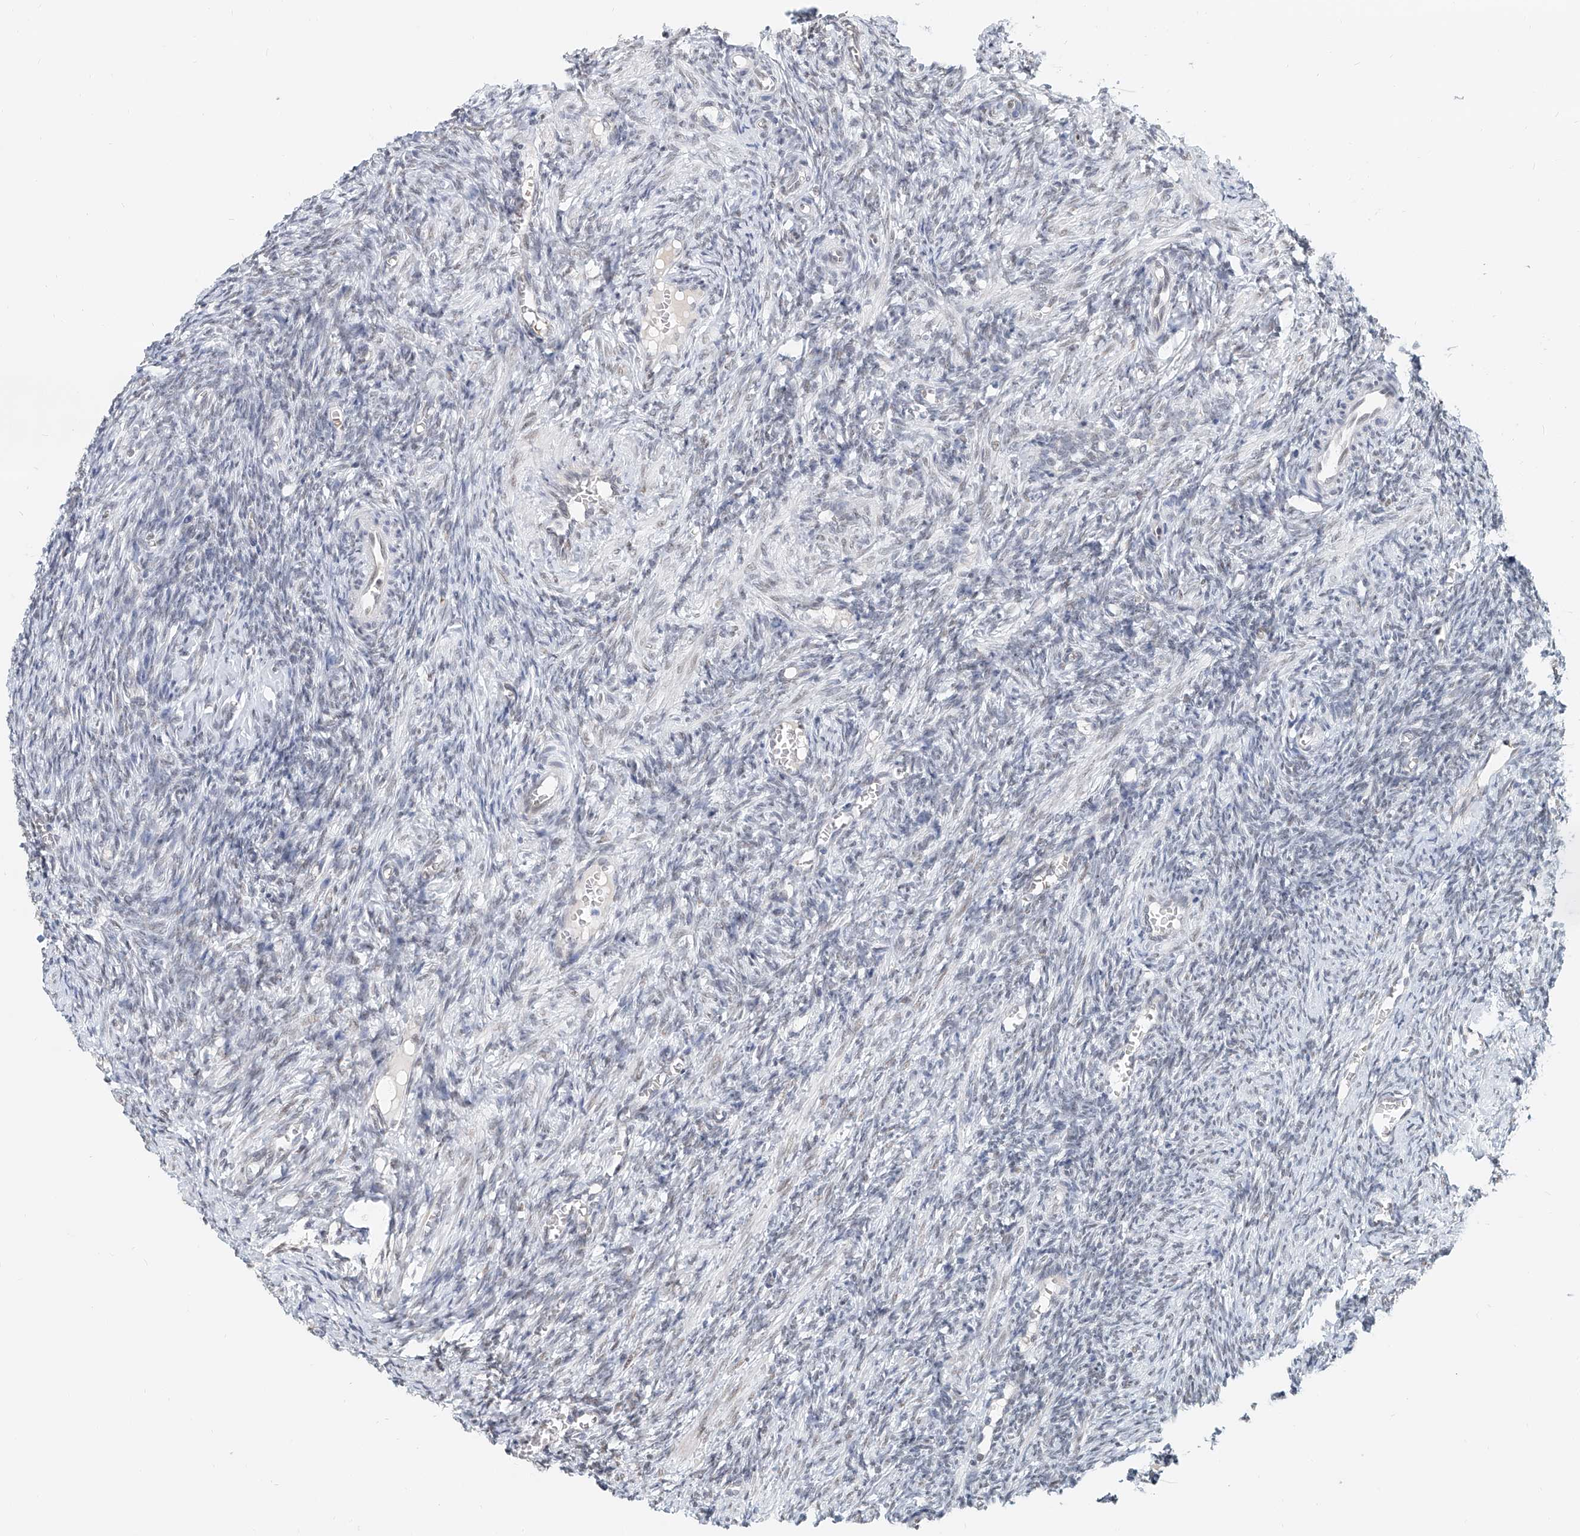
{"staining": {"intensity": "weak", "quantity": "<25%", "location": "nuclear"}, "tissue": "ovary", "cell_type": "Ovarian stroma cells", "image_type": "normal", "snomed": [{"axis": "morphology", "description": "Normal tissue, NOS"}, {"axis": "topography", "description": "Ovary"}], "caption": "A photomicrograph of human ovary is negative for staining in ovarian stroma cells. (Stains: DAB immunohistochemistry (IHC) with hematoxylin counter stain, Microscopy: brightfield microscopy at high magnification).", "gene": "SASH1", "patient": {"sex": "female", "age": 27}}